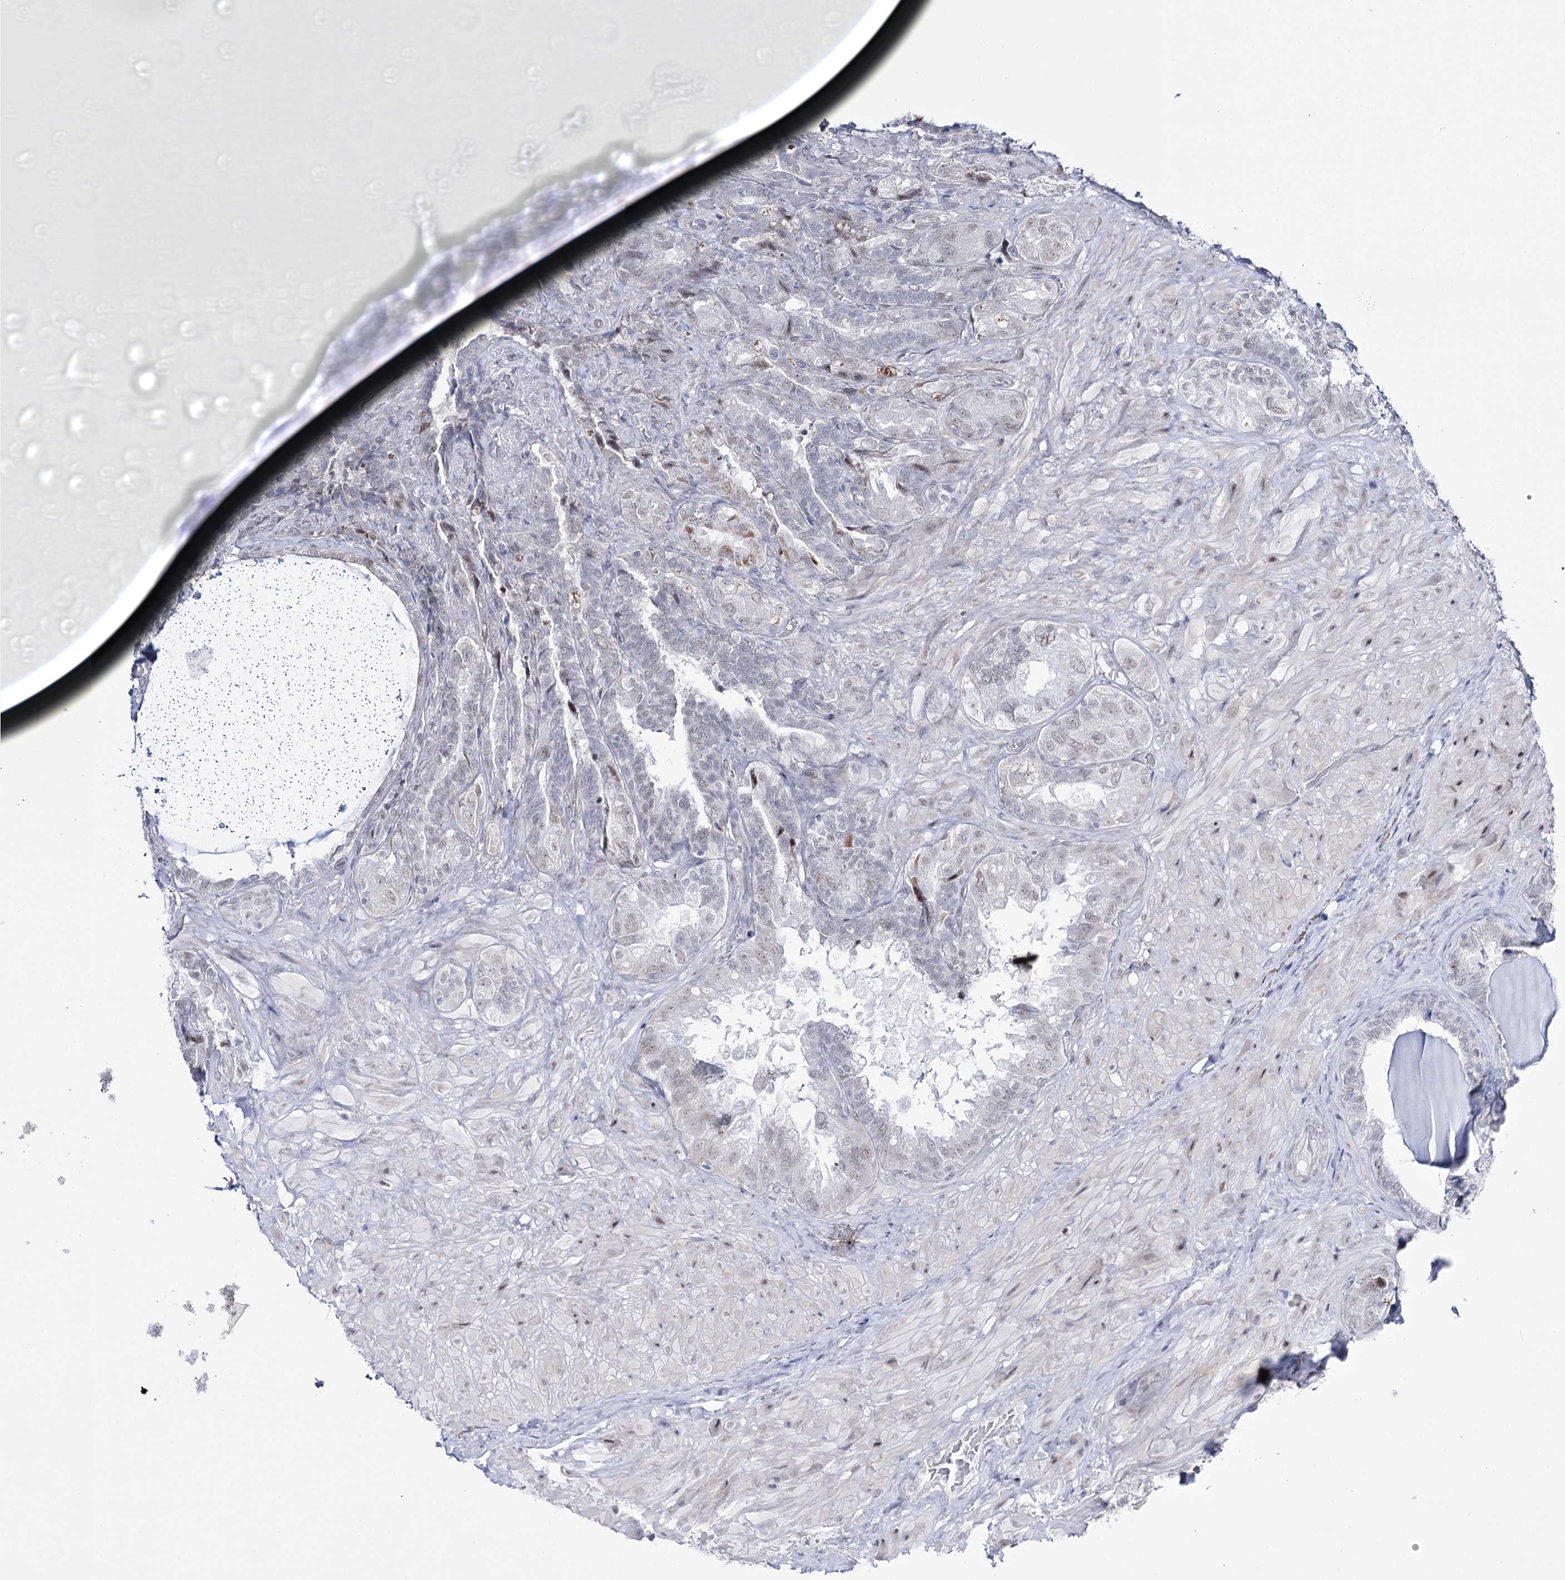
{"staining": {"intensity": "moderate", "quantity": "<25%", "location": "nuclear"}, "tissue": "seminal vesicle", "cell_type": "Glandular cells", "image_type": "normal", "snomed": [{"axis": "morphology", "description": "Normal tissue, NOS"}, {"axis": "topography", "description": "Prostate and seminal vesicle, NOS"}, {"axis": "topography", "description": "Prostate"}, {"axis": "topography", "description": "Seminal veicle"}], "caption": "IHC histopathology image of unremarkable seminal vesicle: human seminal vesicle stained using immunohistochemistry (IHC) shows low levels of moderate protein expression localized specifically in the nuclear of glandular cells, appearing as a nuclear brown color.", "gene": "RBM15B", "patient": {"sex": "male", "age": 67}}